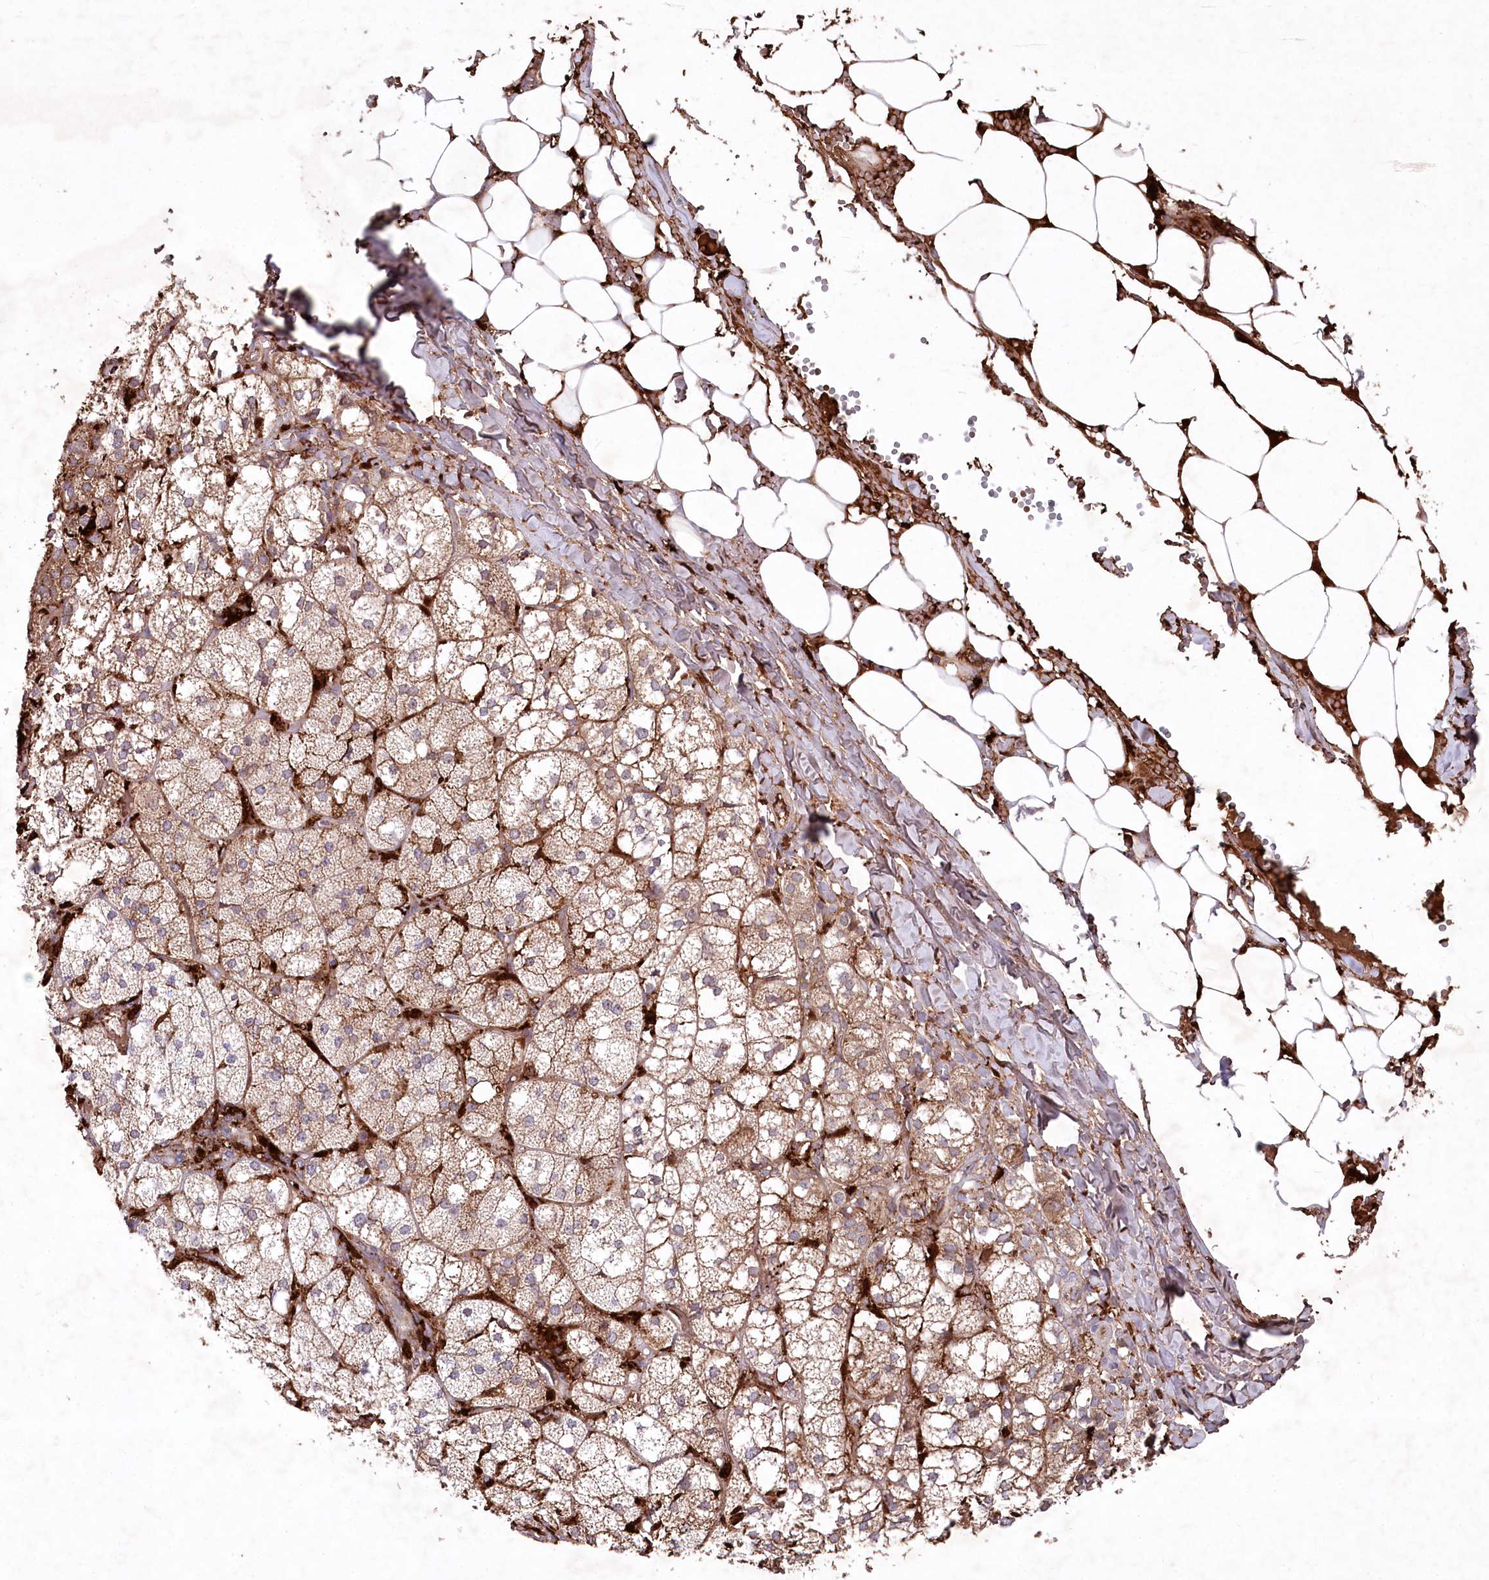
{"staining": {"intensity": "moderate", "quantity": ">75%", "location": "cytoplasmic/membranous"}, "tissue": "adrenal gland", "cell_type": "Glandular cells", "image_type": "normal", "snomed": [{"axis": "morphology", "description": "Normal tissue, NOS"}, {"axis": "topography", "description": "Adrenal gland"}], "caption": "Immunohistochemistry staining of normal adrenal gland, which exhibits medium levels of moderate cytoplasmic/membranous expression in approximately >75% of glandular cells indicating moderate cytoplasmic/membranous protein positivity. The staining was performed using DAB (brown) for protein detection and nuclei were counterstained in hematoxylin (blue).", "gene": "PPP1R21", "patient": {"sex": "female", "age": 61}}